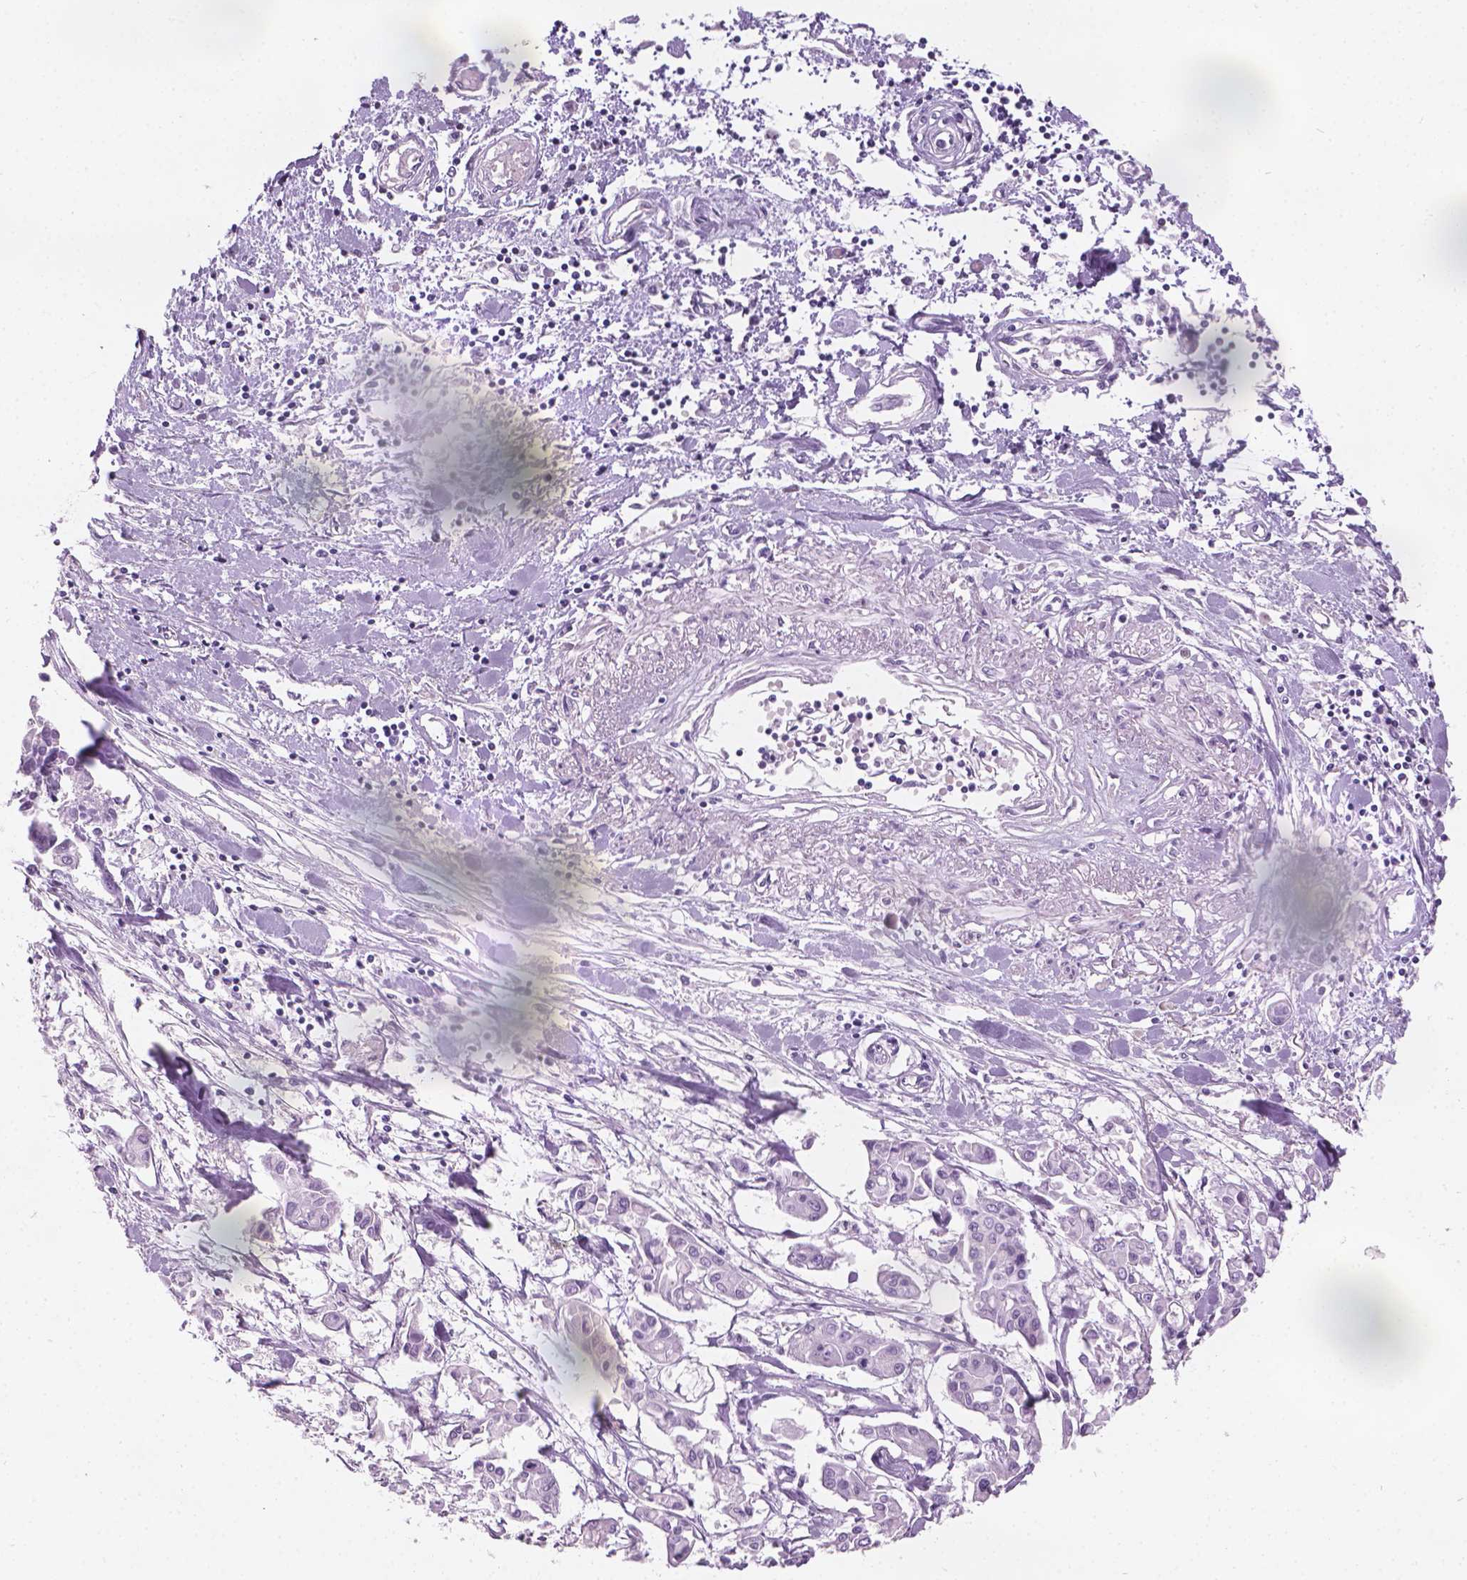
{"staining": {"intensity": "negative", "quantity": "none", "location": "none"}, "tissue": "pancreatic cancer", "cell_type": "Tumor cells", "image_type": "cancer", "snomed": [{"axis": "morphology", "description": "Adenocarcinoma, NOS"}, {"axis": "topography", "description": "Pancreas"}], "caption": "This micrograph is of pancreatic adenocarcinoma stained with immunohistochemistry (IHC) to label a protein in brown with the nuclei are counter-stained blue. There is no positivity in tumor cells.", "gene": "TTC29", "patient": {"sex": "male", "age": 61}}